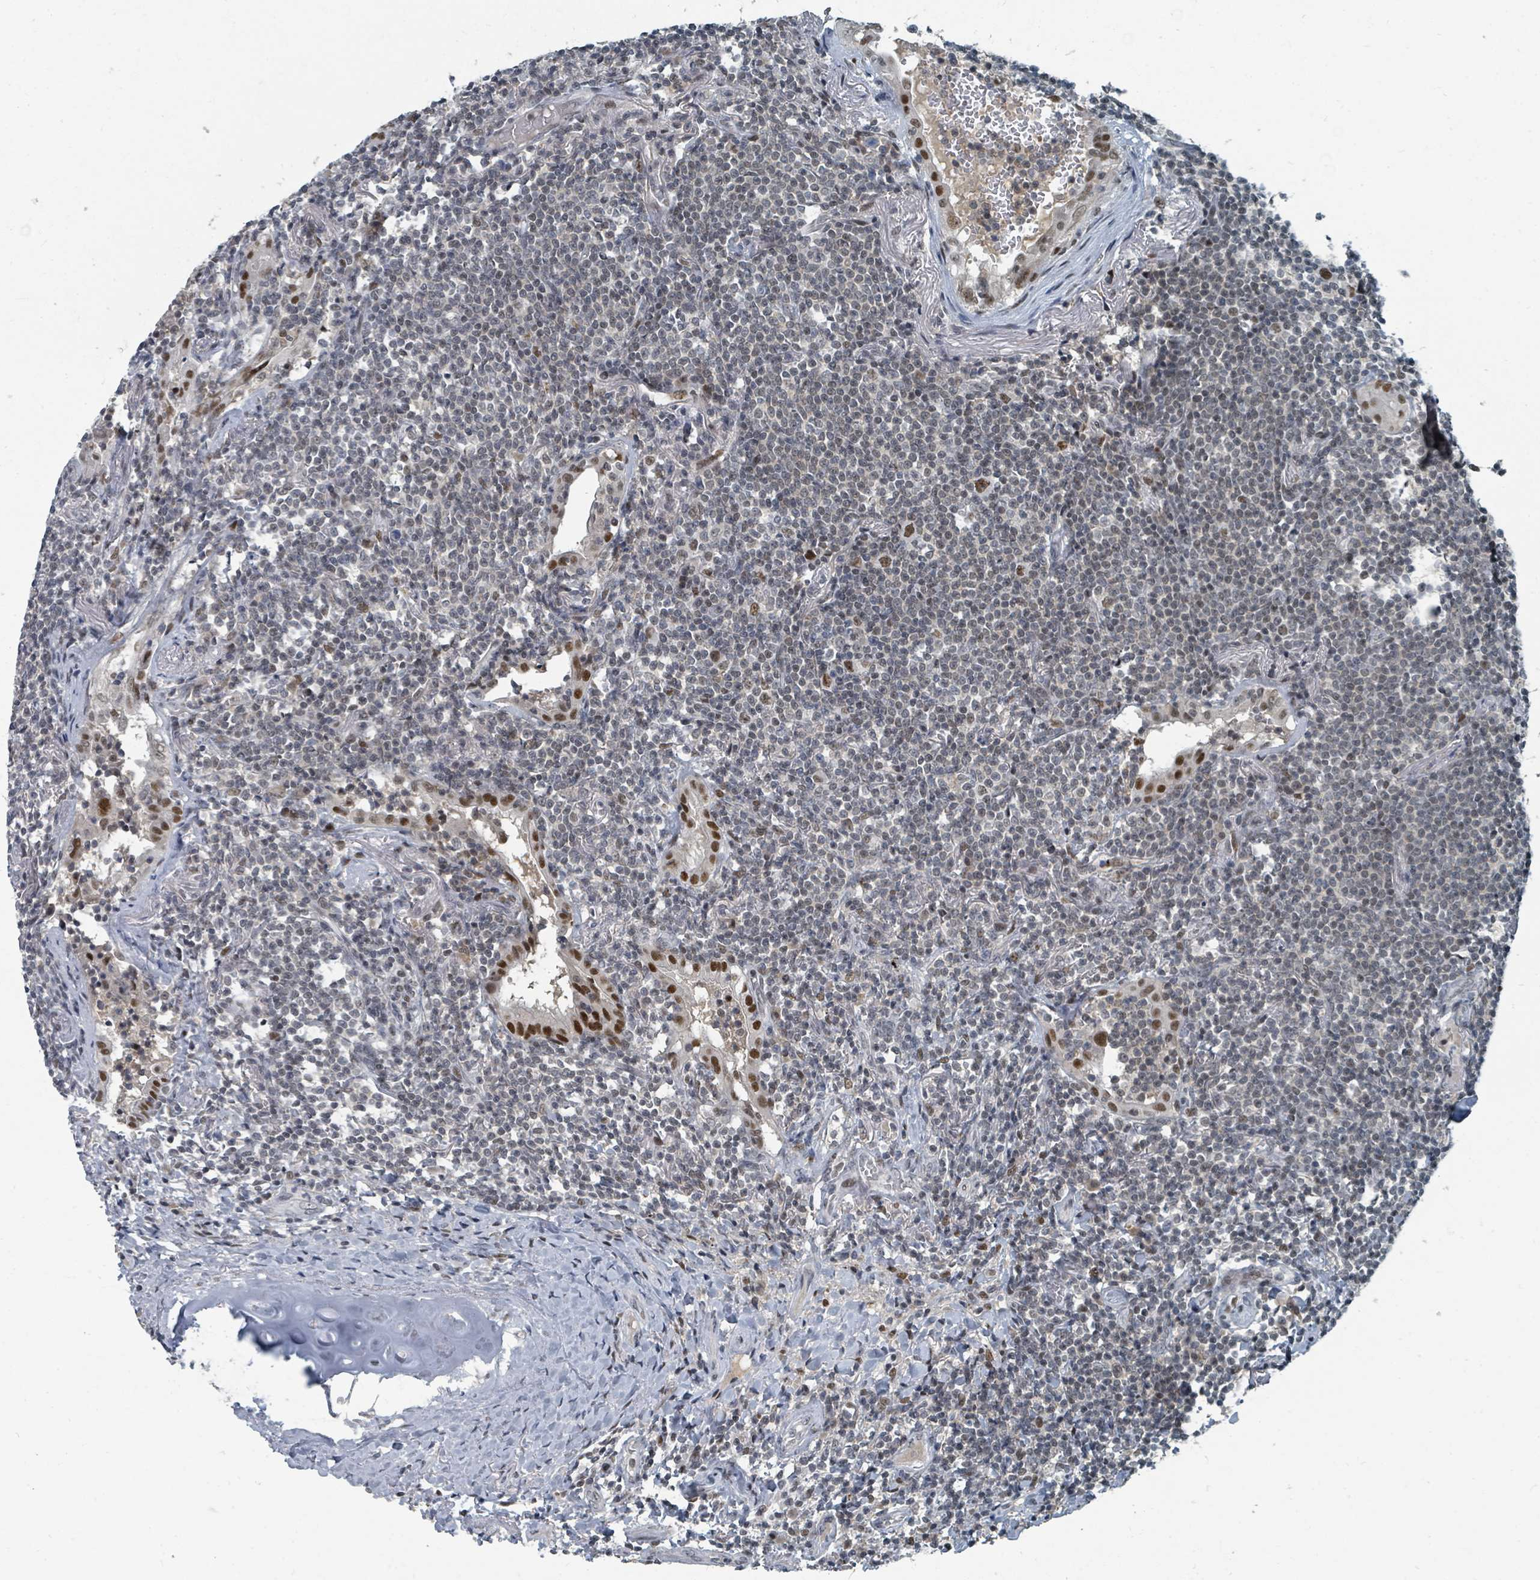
{"staining": {"intensity": "negative", "quantity": "none", "location": "none"}, "tissue": "lymphoma", "cell_type": "Tumor cells", "image_type": "cancer", "snomed": [{"axis": "morphology", "description": "Malignant lymphoma, non-Hodgkin's type, Low grade"}, {"axis": "topography", "description": "Lung"}], "caption": "Immunohistochemical staining of low-grade malignant lymphoma, non-Hodgkin's type demonstrates no significant expression in tumor cells.", "gene": "UCK1", "patient": {"sex": "female", "age": 71}}